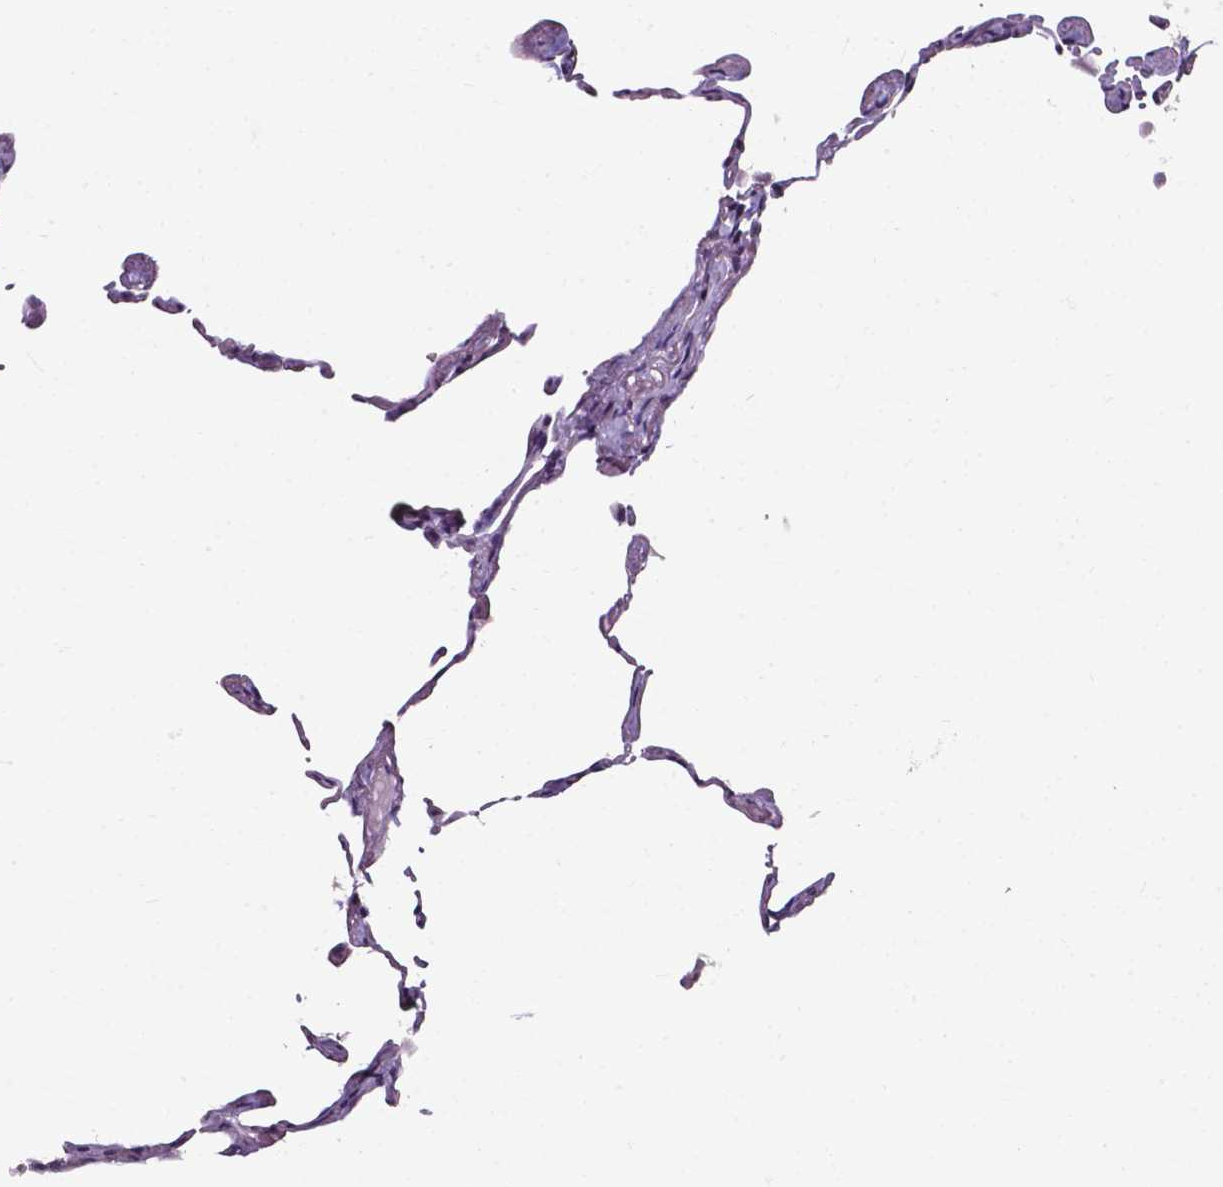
{"staining": {"intensity": "negative", "quantity": "none", "location": "none"}, "tissue": "lung", "cell_type": "Alveolar cells", "image_type": "normal", "snomed": [{"axis": "morphology", "description": "Normal tissue, NOS"}, {"axis": "topography", "description": "Lung"}], "caption": "Lung stained for a protein using immunohistochemistry (IHC) displays no positivity alveolar cells.", "gene": "DEFA5", "patient": {"sex": "female", "age": 57}}